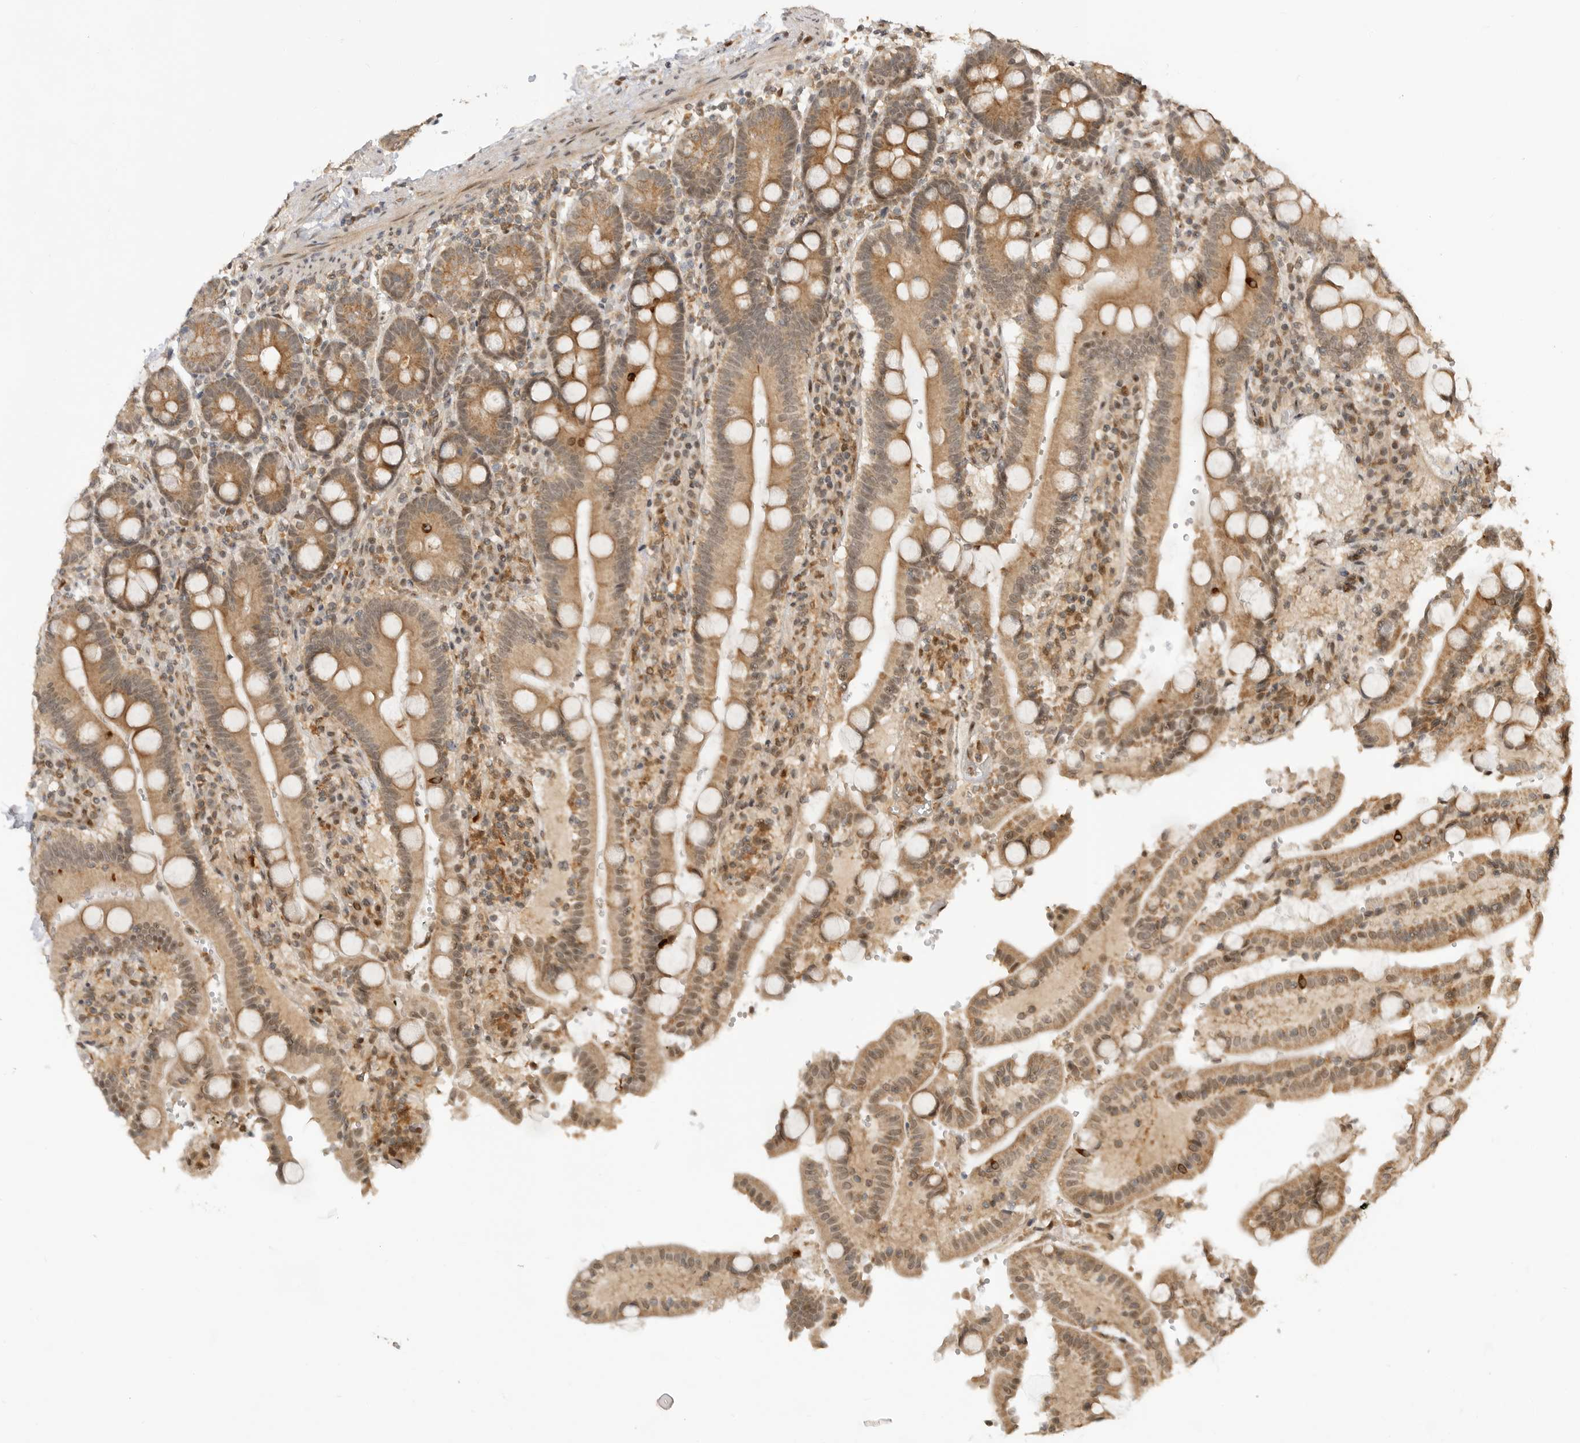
{"staining": {"intensity": "moderate", "quantity": ">75%", "location": "cytoplasmic/membranous"}, "tissue": "duodenum", "cell_type": "Glandular cells", "image_type": "normal", "snomed": [{"axis": "morphology", "description": "Normal tissue, NOS"}, {"axis": "topography", "description": "Small intestine, NOS"}], "caption": "Moderate cytoplasmic/membranous positivity is appreciated in about >75% of glandular cells in normal duodenum.", "gene": "ALKAL1", "patient": {"sex": "female", "age": 71}}